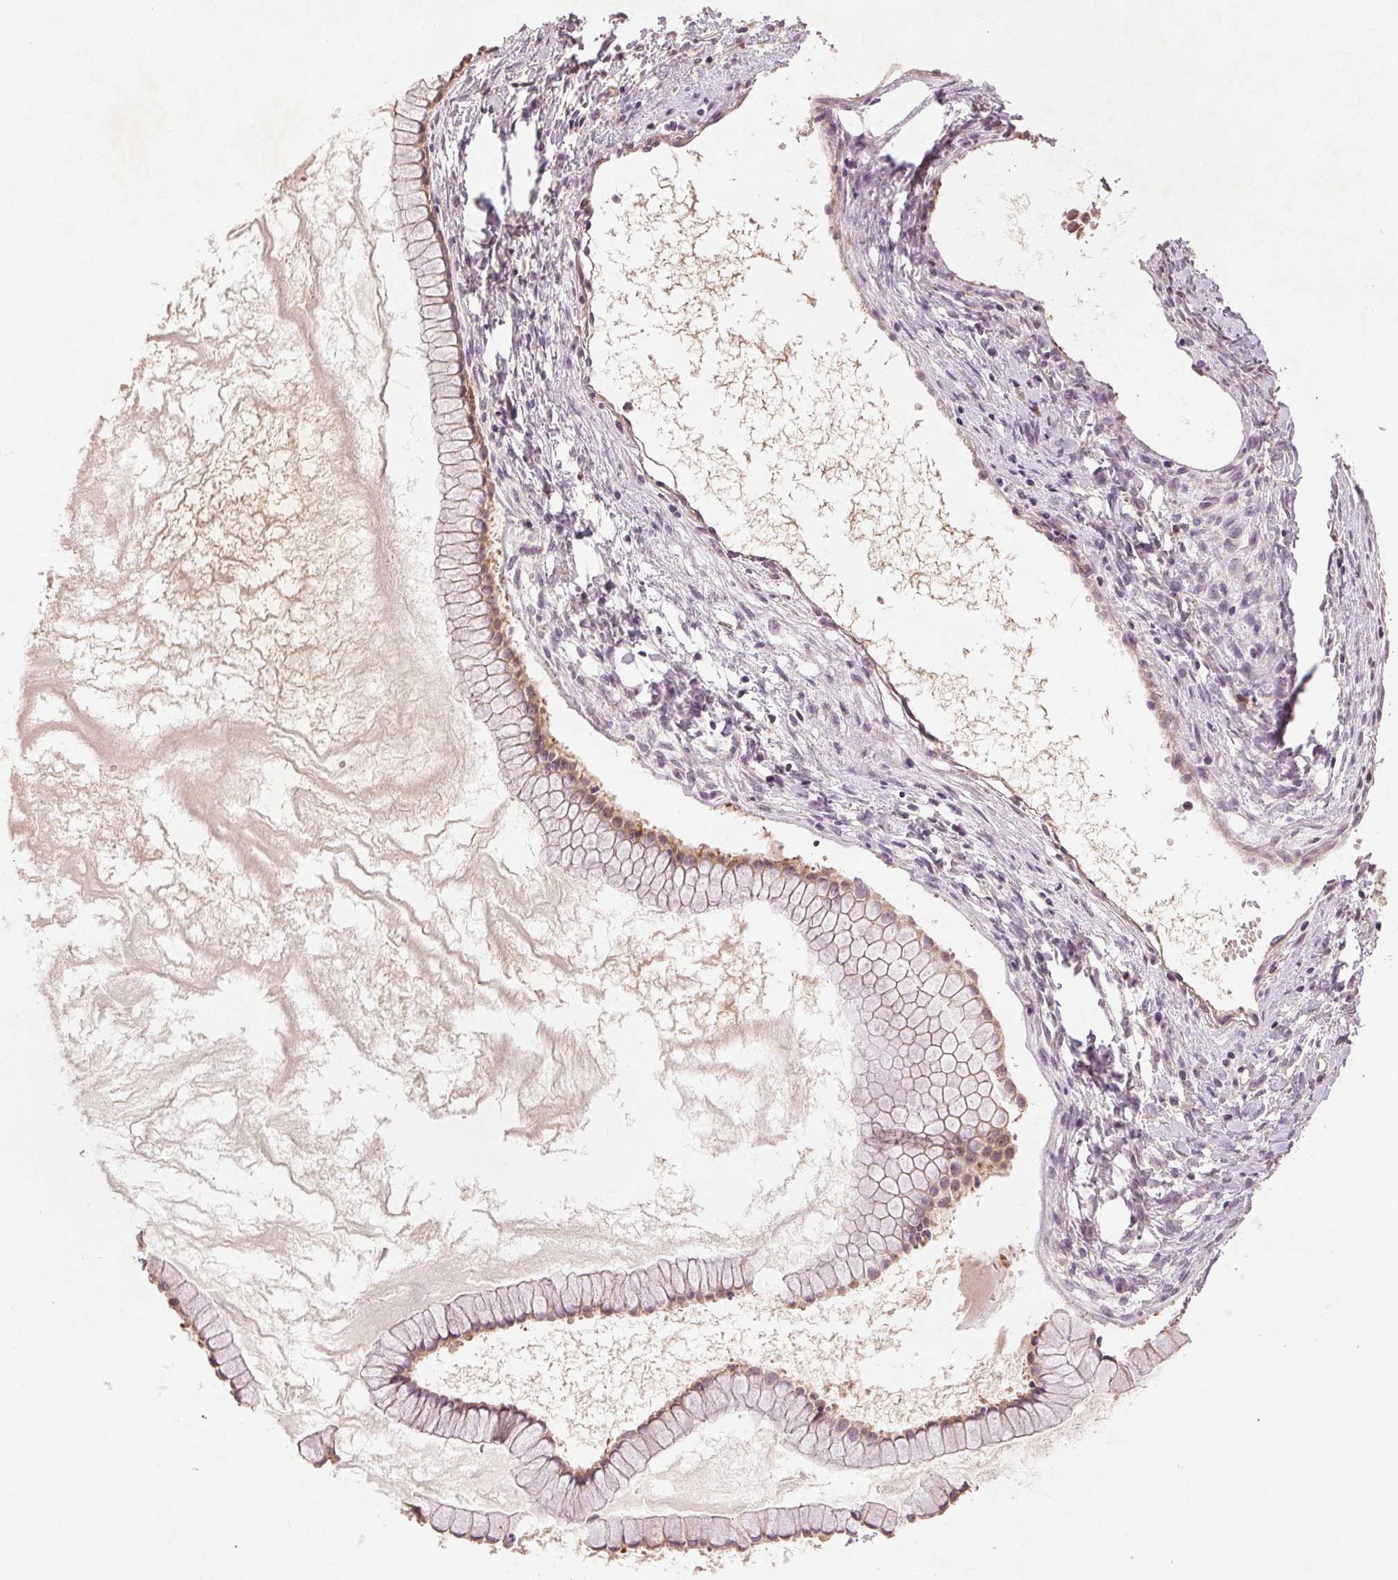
{"staining": {"intensity": "weak", "quantity": ">75%", "location": "cytoplasmic/membranous"}, "tissue": "ovarian cancer", "cell_type": "Tumor cells", "image_type": "cancer", "snomed": [{"axis": "morphology", "description": "Cystadenocarcinoma, mucinous, NOS"}, {"axis": "topography", "description": "Ovary"}], "caption": "This image exhibits immunohistochemistry (IHC) staining of human mucinous cystadenocarcinoma (ovarian), with low weak cytoplasmic/membranous expression in approximately >75% of tumor cells.", "gene": "YIF1B", "patient": {"sex": "female", "age": 41}}